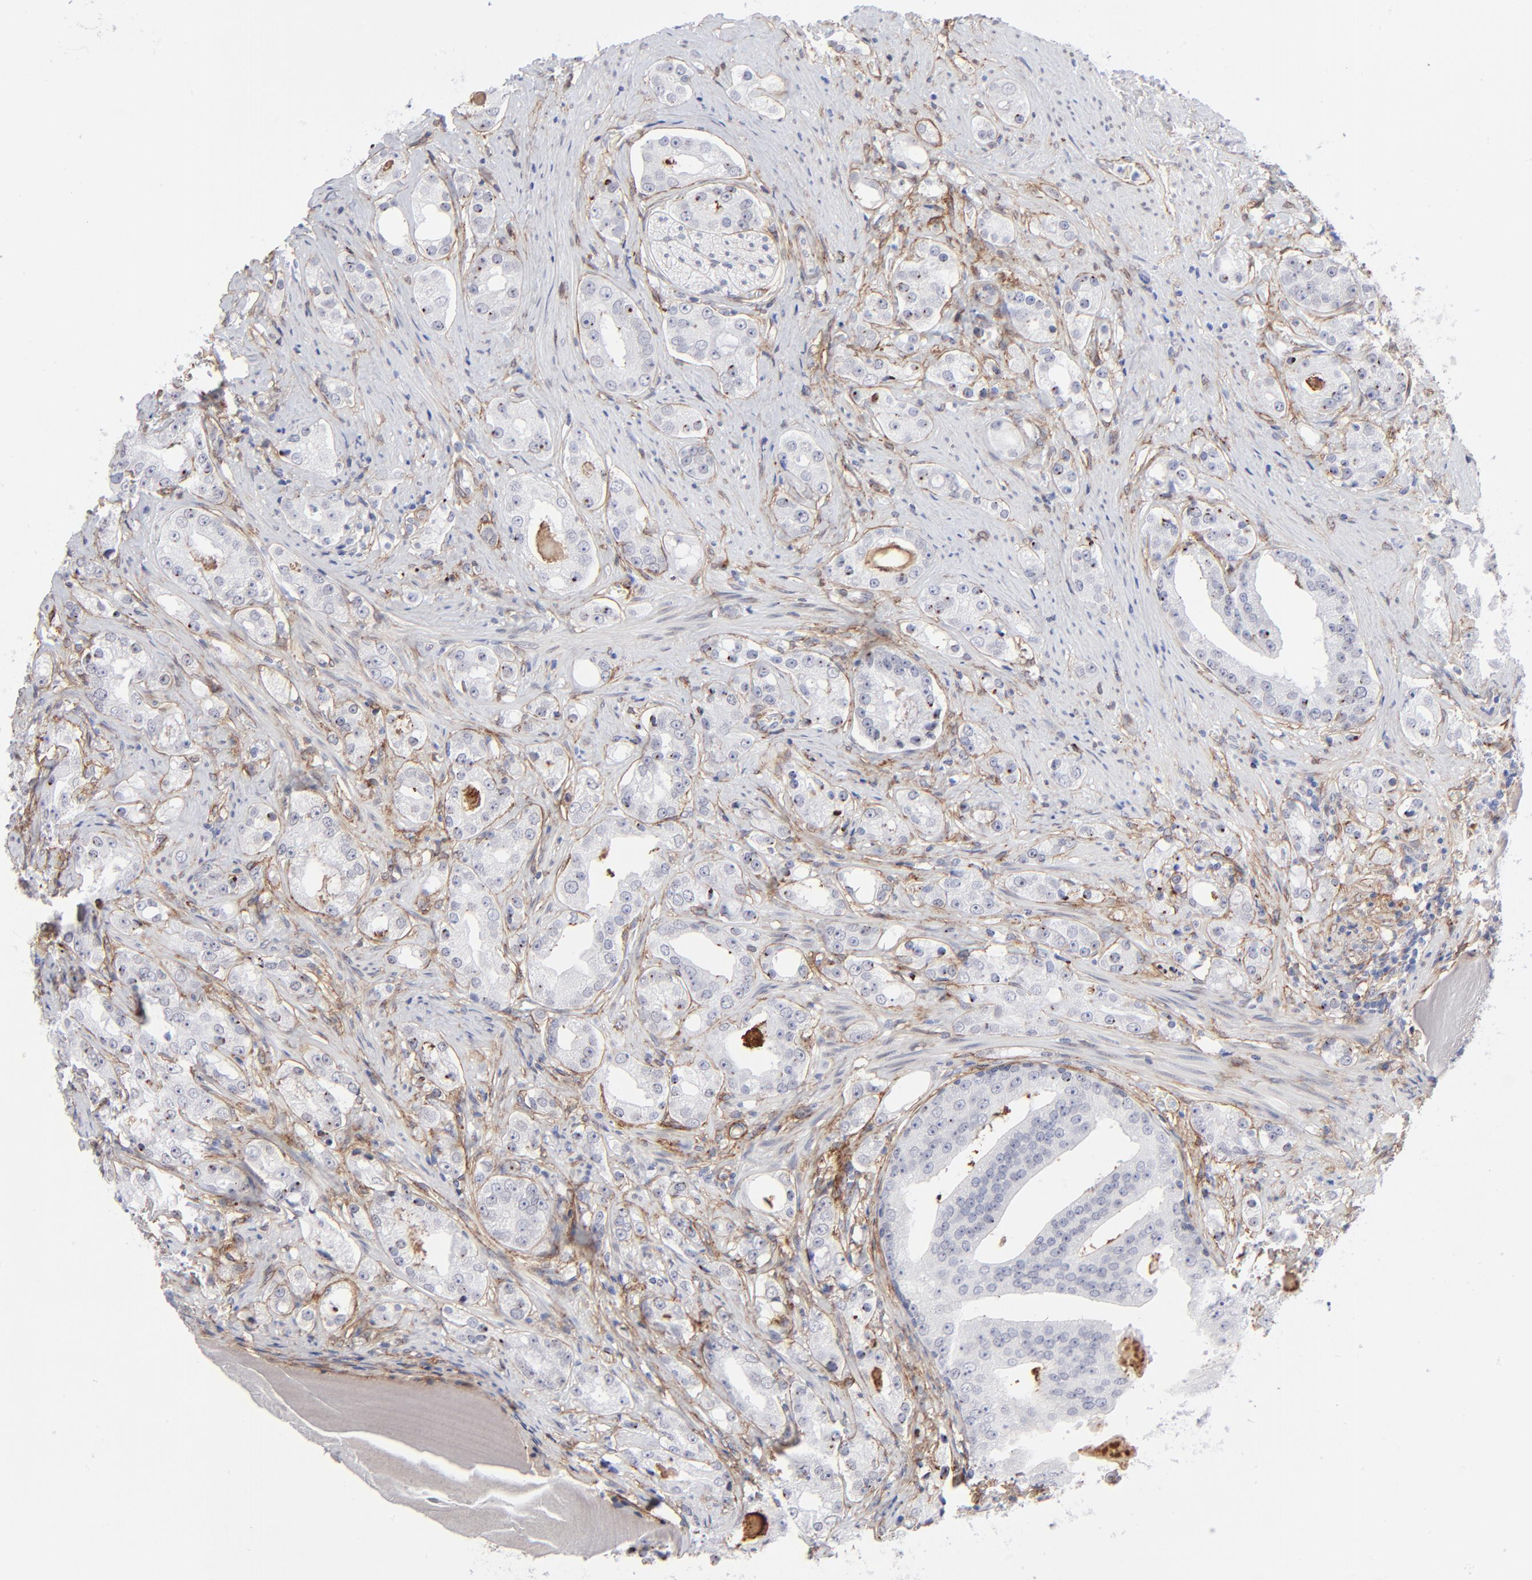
{"staining": {"intensity": "negative", "quantity": "none", "location": "none"}, "tissue": "prostate cancer", "cell_type": "Tumor cells", "image_type": "cancer", "snomed": [{"axis": "morphology", "description": "Adenocarcinoma, High grade"}, {"axis": "topography", "description": "Prostate"}], "caption": "Prostate cancer (high-grade adenocarcinoma) was stained to show a protein in brown. There is no significant expression in tumor cells. (Brightfield microscopy of DAB immunohistochemistry at high magnification).", "gene": "PDGFRB", "patient": {"sex": "male", "age": 68}}